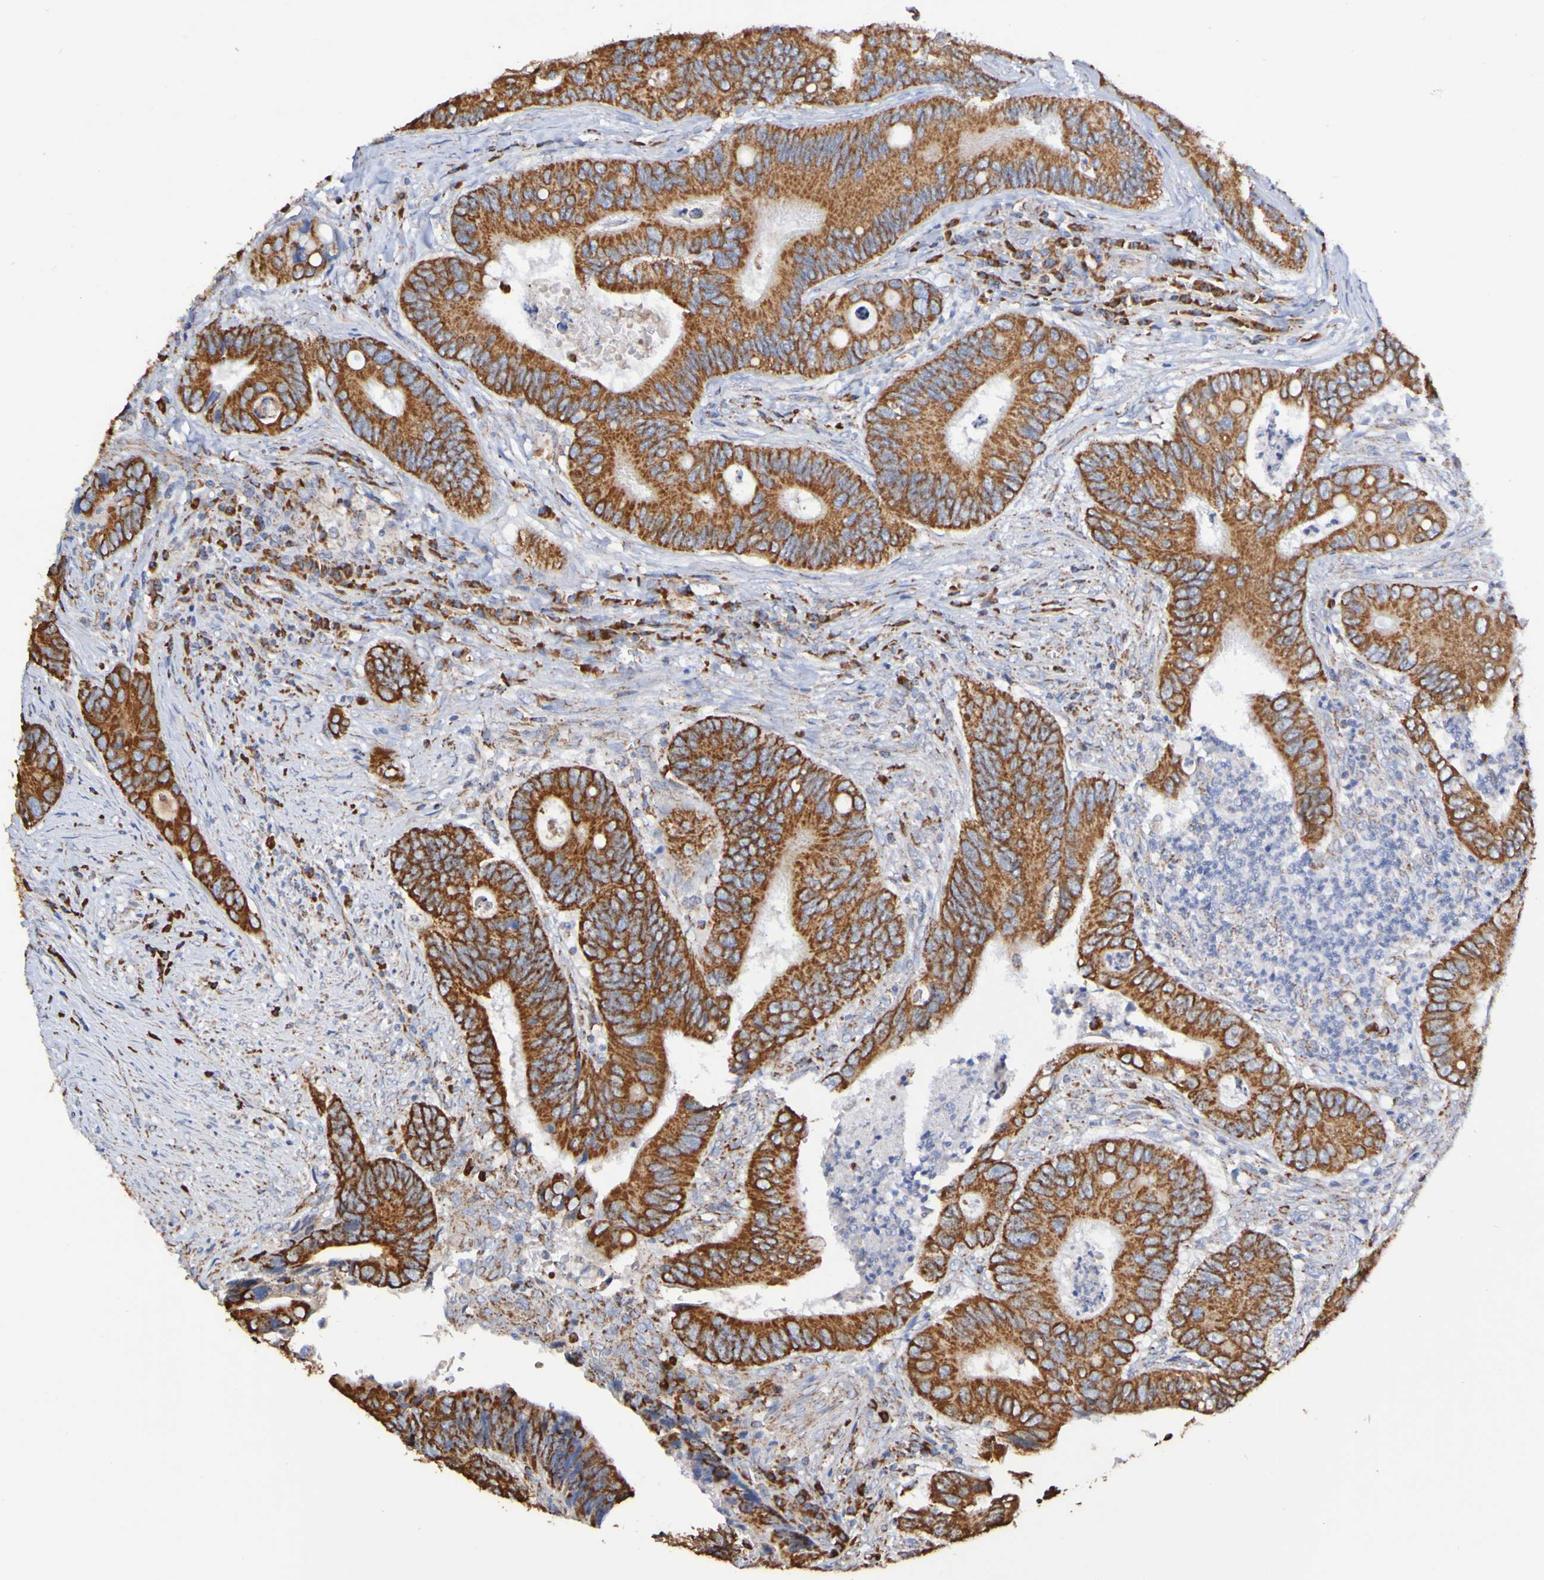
{"staining": {"intensity": "strong", "quantity": ">75%", "location": "cytoplasmic/membranous"}, "tissue": "colorectal cancer", "cell_type": "Tumor cells", "image_type": "cancer", "snomed": [{"axis": "morphology", "description": "Inflammation, NOS"}, {"axis": "morphology", "description": "Adenocarcinoma, NOS"}, {"axis": "topography", "description": "Colon"}], "caption": "About >75% of tumor cells in colorectal cancer (adenocarcinoma) display strong cytoplasmic/membranous protein positivity as visualized by brown immunohistochemical staining.", "gene": "IL18R1", "patient": {"sex": "male", "age": 72}}